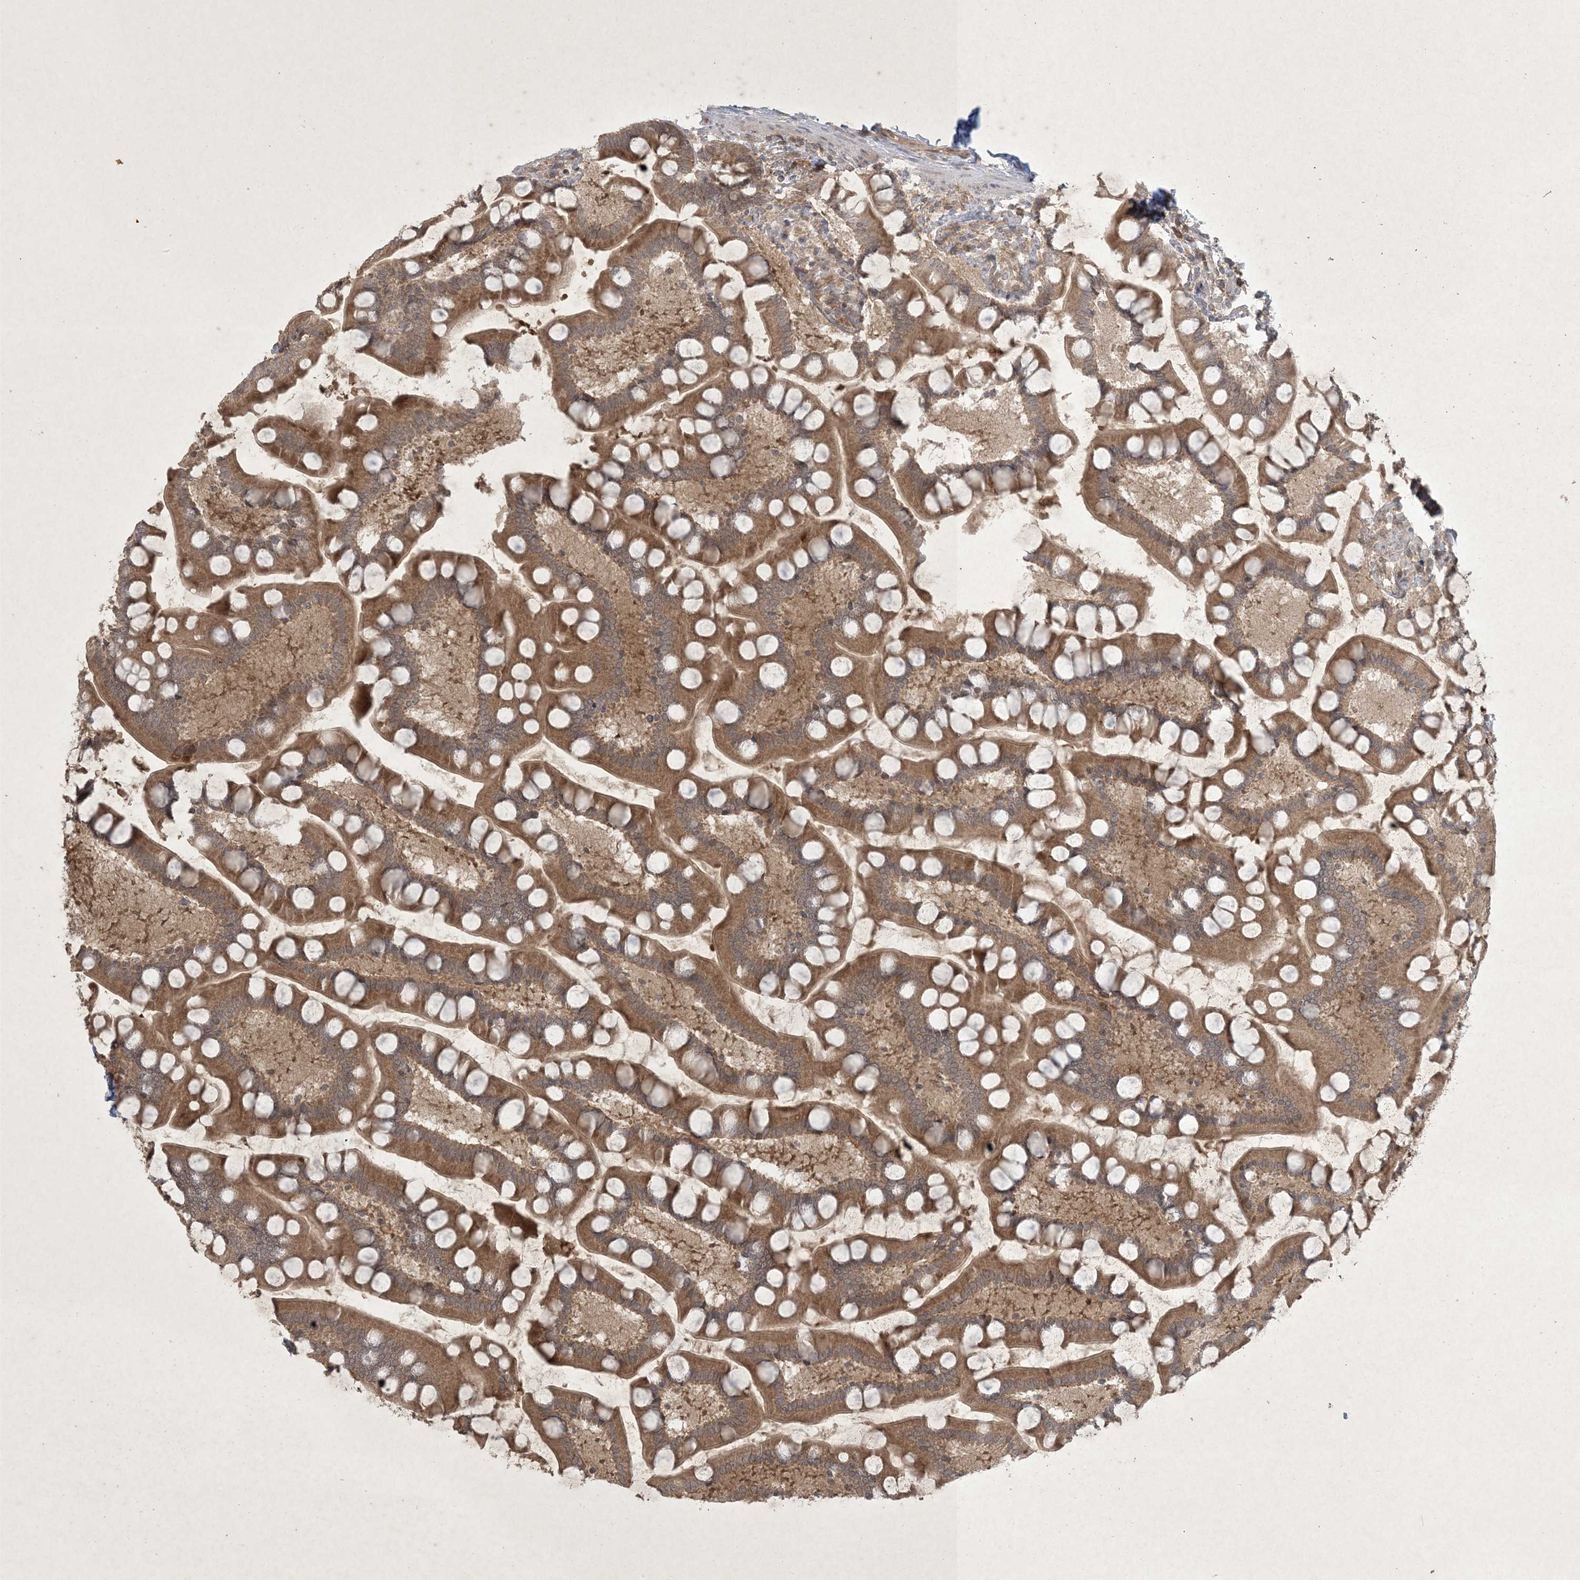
{"staining": {"intensity": "moderate", "quantity": ">75%", "location": "cytoplasmic/membranous"}, "tissue": "small intestine", "cell_type": "Glandular cells", "image_type": "normal", "snomed": [{"axis": "morphology", "description": "Normal tissue, NOS"}, {"axis": "topography", "description": "Small intestine"}], "caption": "High-magnification brightfield microscopy of benign small intestine stained with DAB (3,3'-diaminobenzidine) (brown) and counterstained with hematoxylin (blue). glandular cells exhibit moderate cytoplasmic/membranous staining is appreciated in approximately>75% of cells. The staining was performed using DAB (3,3'-diaminobenzidine), with brown indicating positive protein expression. Nuclei are stained blue with hematoxylin.", "gene": "NRBP2", "patient": {"sex": "male", "age": 41}}